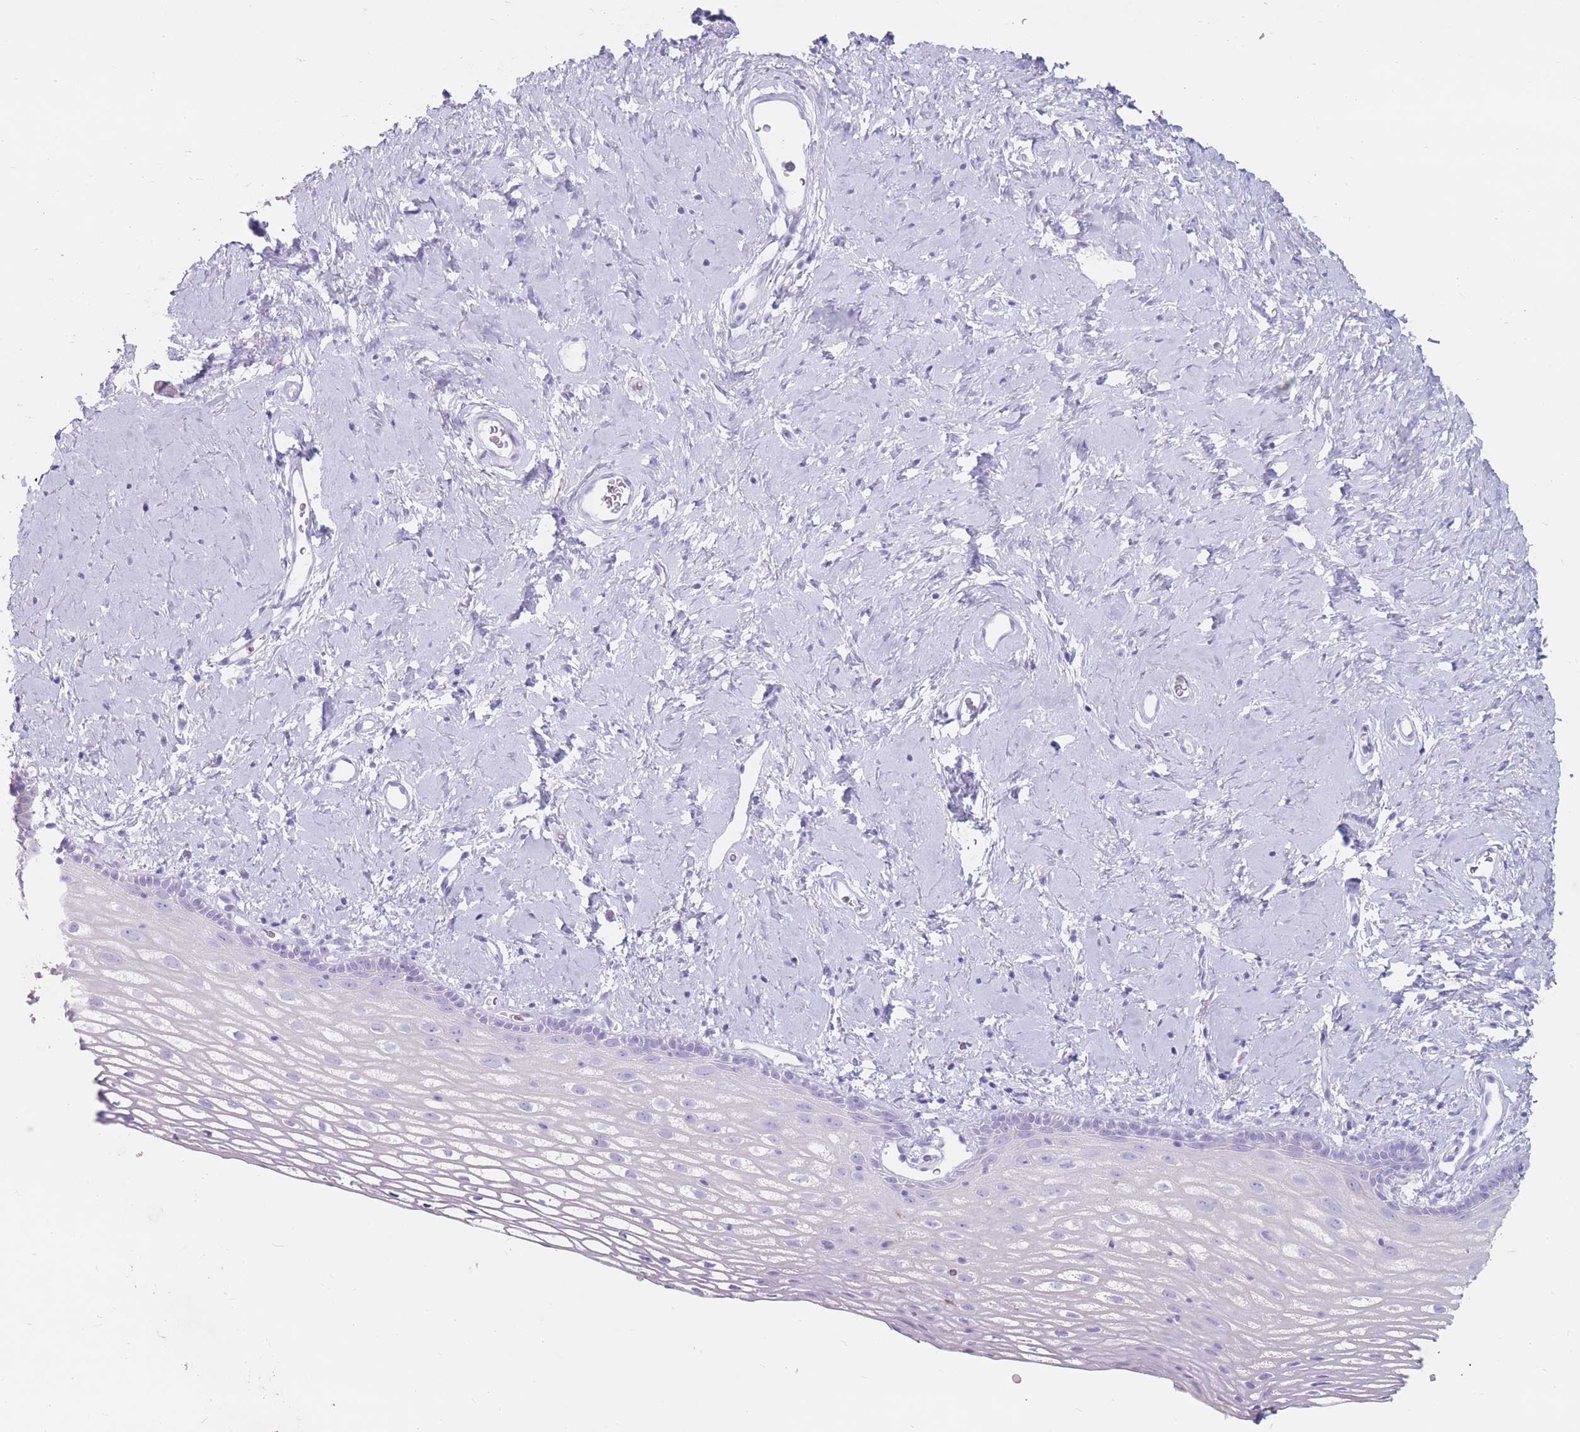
{"staining": {"intensity": "moderate", "quantity": "<25%", "location": "cytoplasmic/membranous"}, "tissue": "vagina", "cell_type": "Squamous epithelial cells", "image_type": "normal", "snomed": [{"axis": "morphology", "description": "Normal tissue, NOS"}, {"axis": "morphology", "description": "Adenocarcinoma, NOS"}, {"axis": "topography", "description": "Rectum"}, {"axis": "topography", "description": "Vagina"}], "caption": "A brown stain labels moderate cytoplasmic/membranous positivity of a protein in squamous epithelial cells of unremarkable vagina.", "gene": "ST3GAL5", "patient": {"sex": "female", "age": 71}}